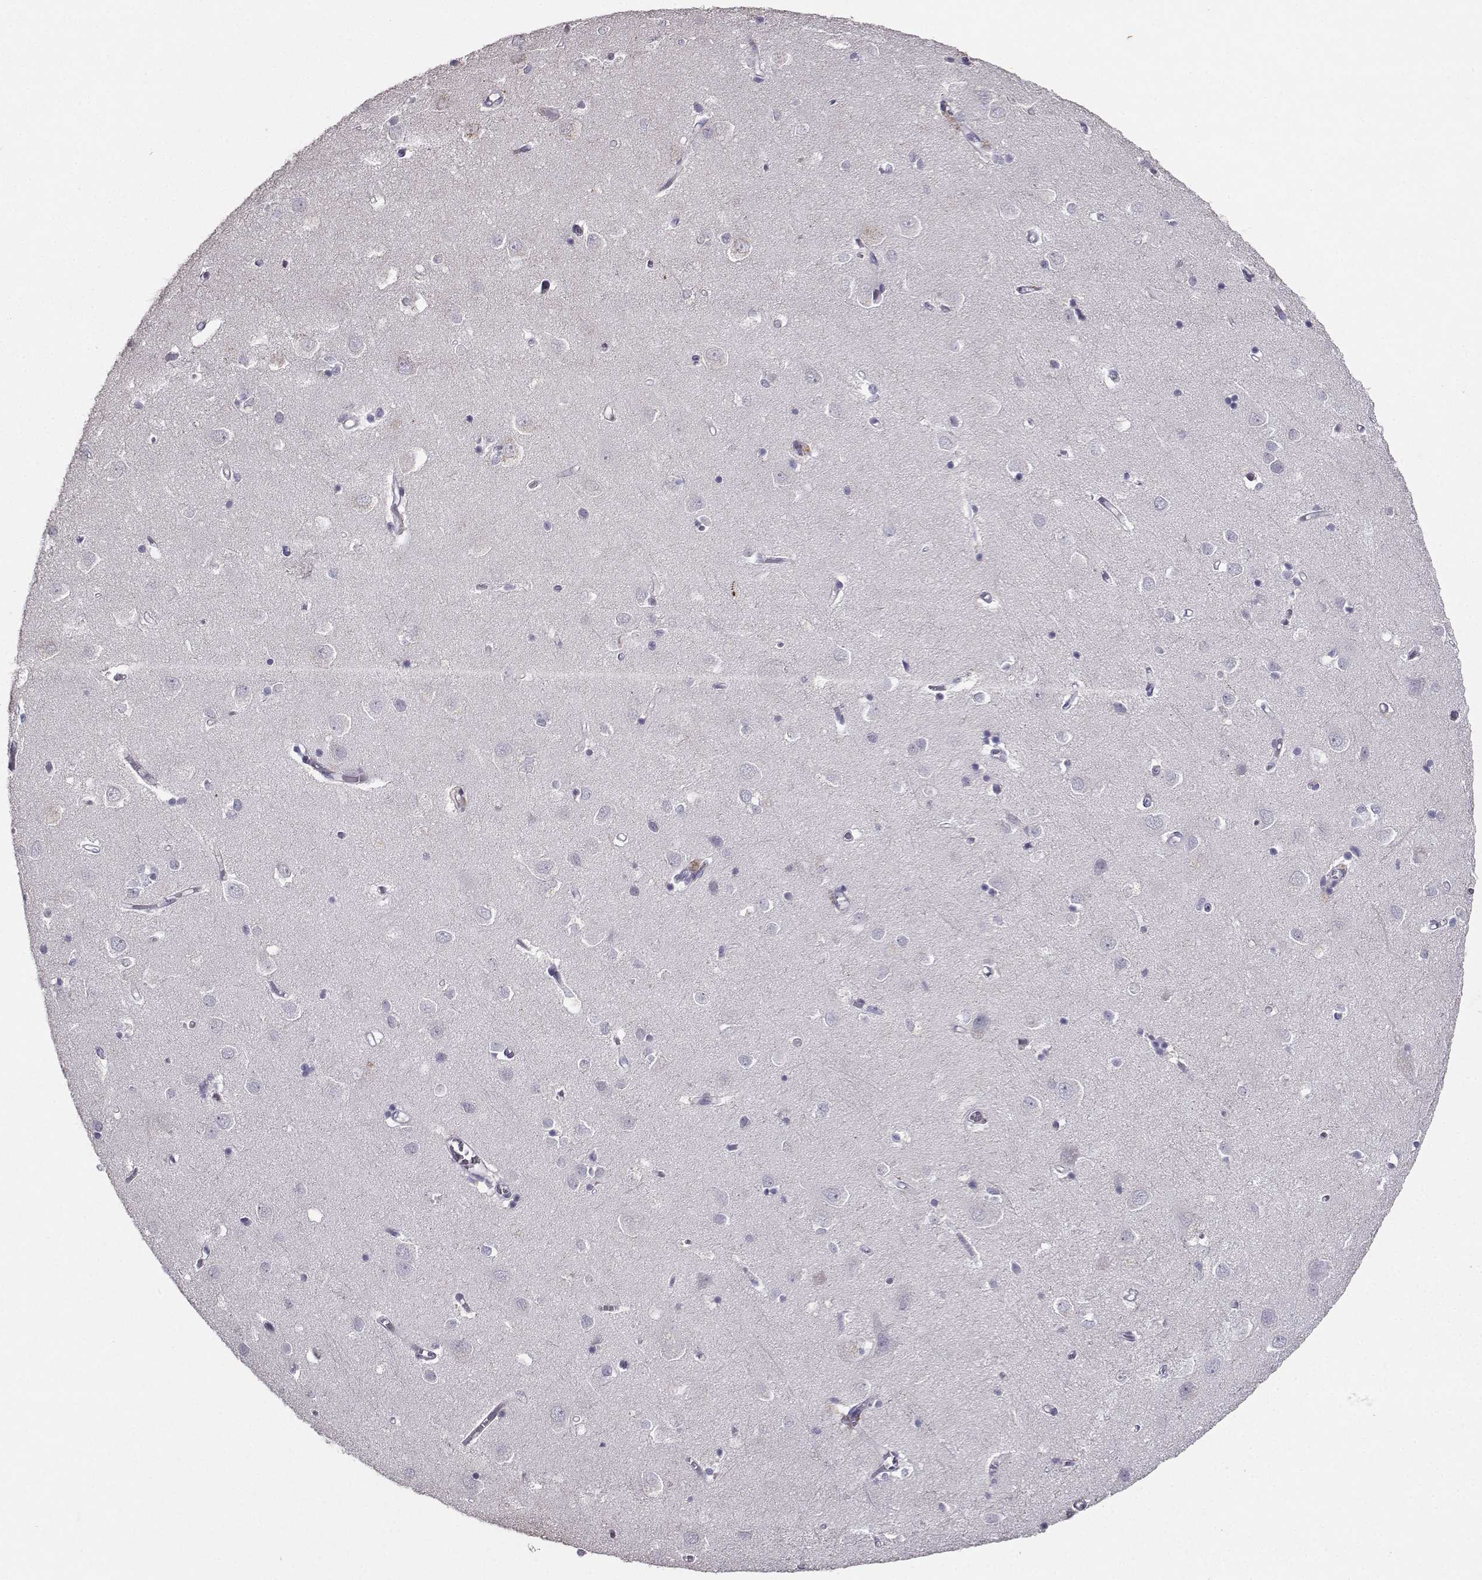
{"staining": {"intensity": "negative", "quantity": "none", "location": "none"}, "tissue": "cerebral cortex", "cell_type": "Endothelial cells", "image_type": "normal", "snomed": [{"axis": "morphology", "description": "Normal tissue, NOS"}, {"axis": "topography", "description": "Cerebral cortex"}], "caption": "Immunohistochemistry photomicrograph of unremarkable cerebral cortex: human cerebral cortex stained with DAB reveals no significant protein expression in endothelial cells.", "gene": "CARTPT", "patient": {"sex": "male", "age": 70}}